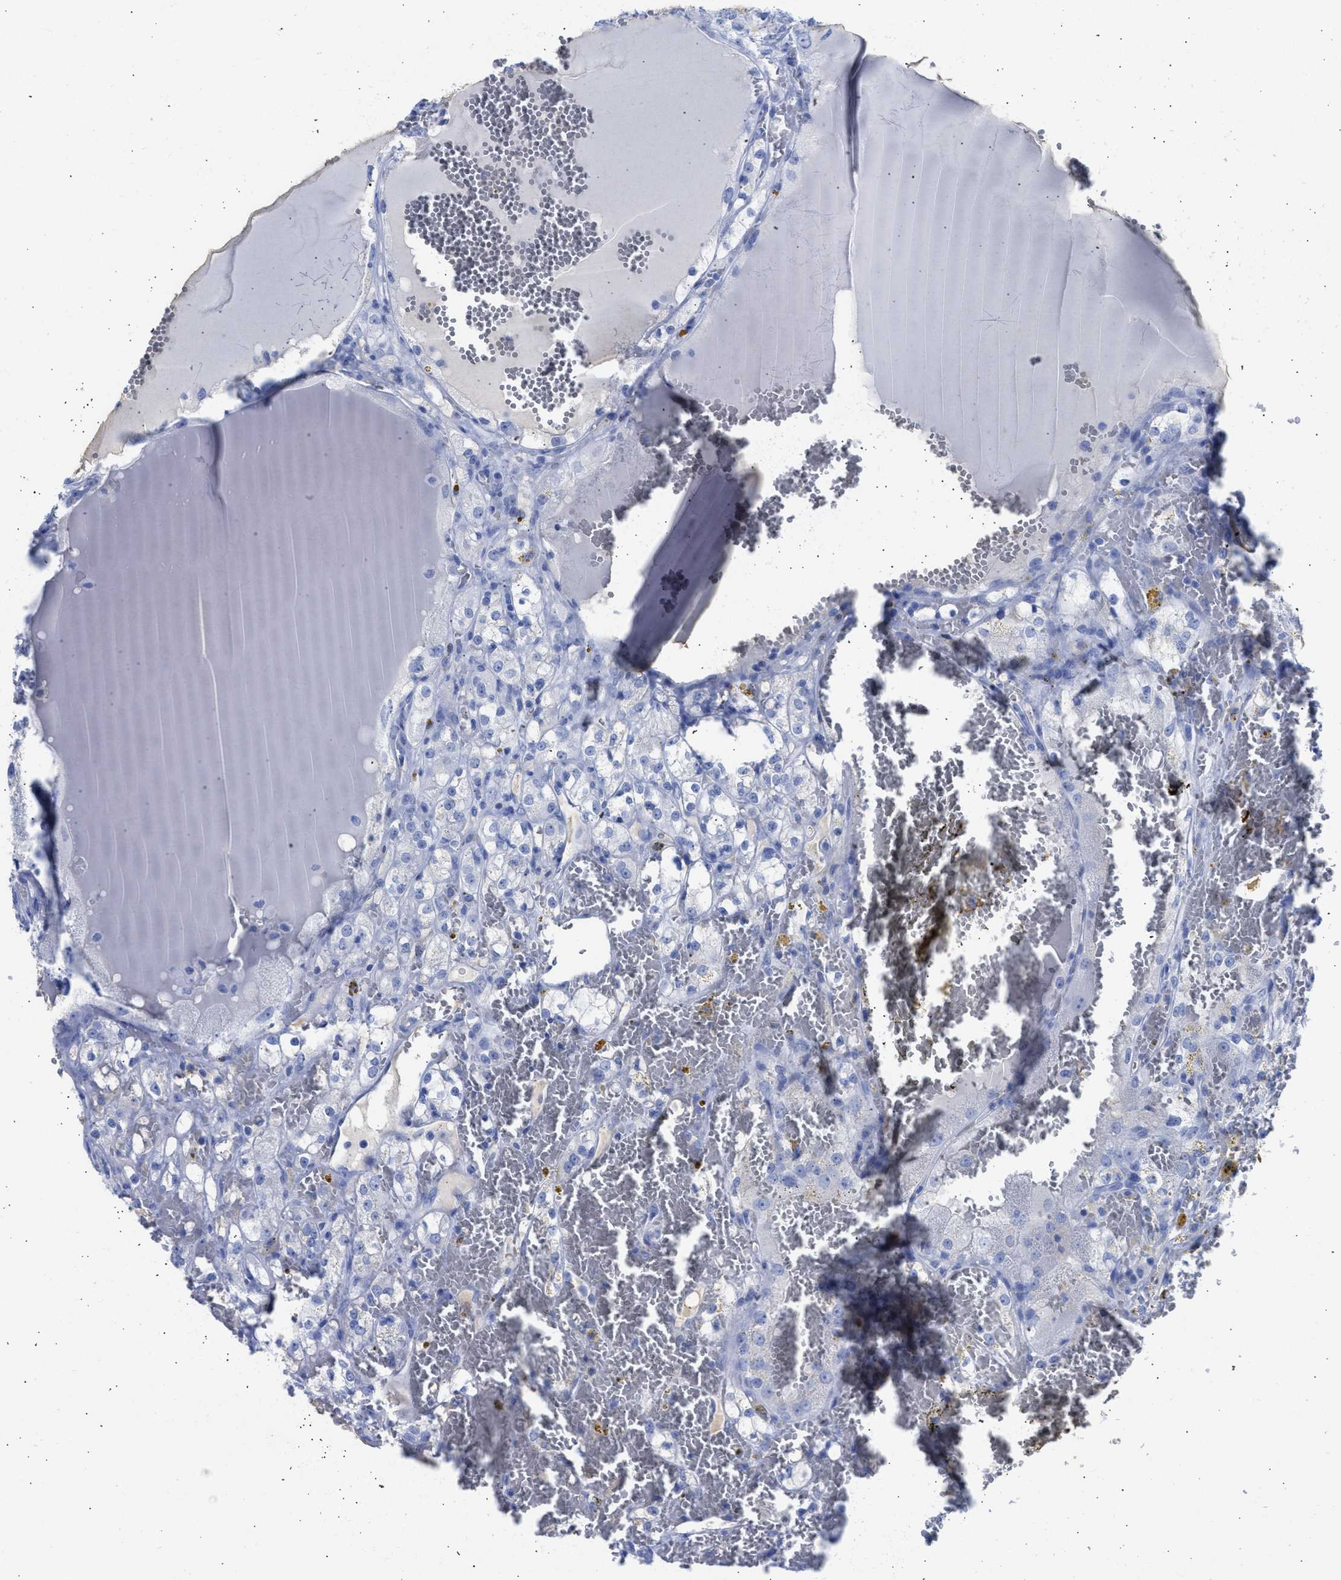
{"staining": {"intensity": "negative", "quantity": "none", "location": "none"}, "tissue": "renal cancer", "cell_type": "Tumor cells", "image_type": "cancer", "snomed": [{"axis": "morphology", "description": "Normal tissue, NOS"}, {"axis": "morphology", "description": "Adenocarcinoma, NOS"}, {"axis": "topography", "description": "Kidney"}], "caption": "Adenocarcinoma (renal) was stained to show a protein in brown. There is no significant staining in tumor cells.", "gene": "RSPH1", "patient": {"sex": "male", "age": 61}}